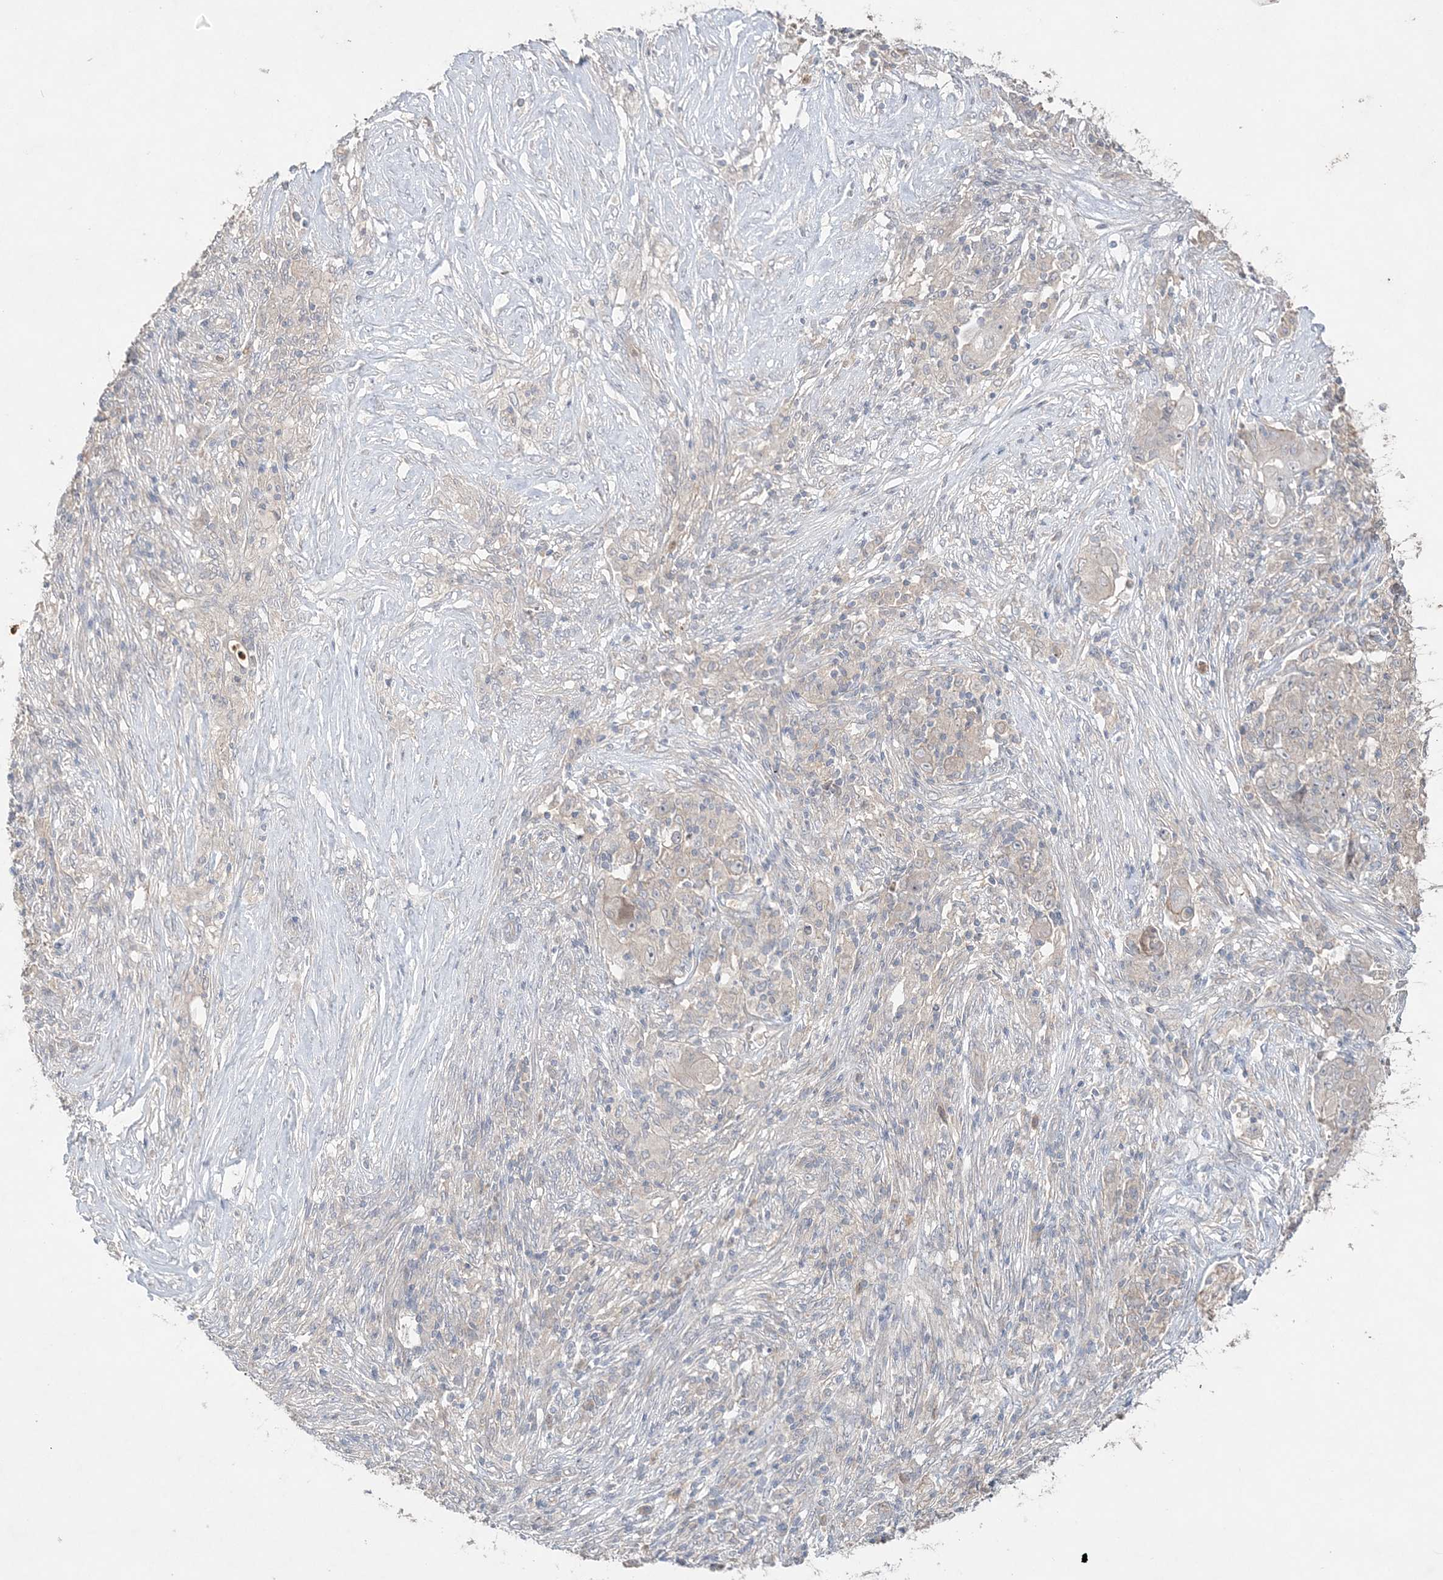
{"staining": {"intensity": "negative", "quantity": "none", "location": "none"}, "tissue": "ovarian cancer", "cell_type": "Tumor cells", "image_type": "cancer", "snomed": [{"axis": "morphology", "description": "Carcinoma, endometroid"}, {"axis": "topography", "description": "Ovary"}], "caption": "Photomicrograph shows no protein expression in tumor cells of ovarian endometroid carcinoma tissue.", "gene": "SH3BP4", "patient": {"sex": "female", "age": 42}}